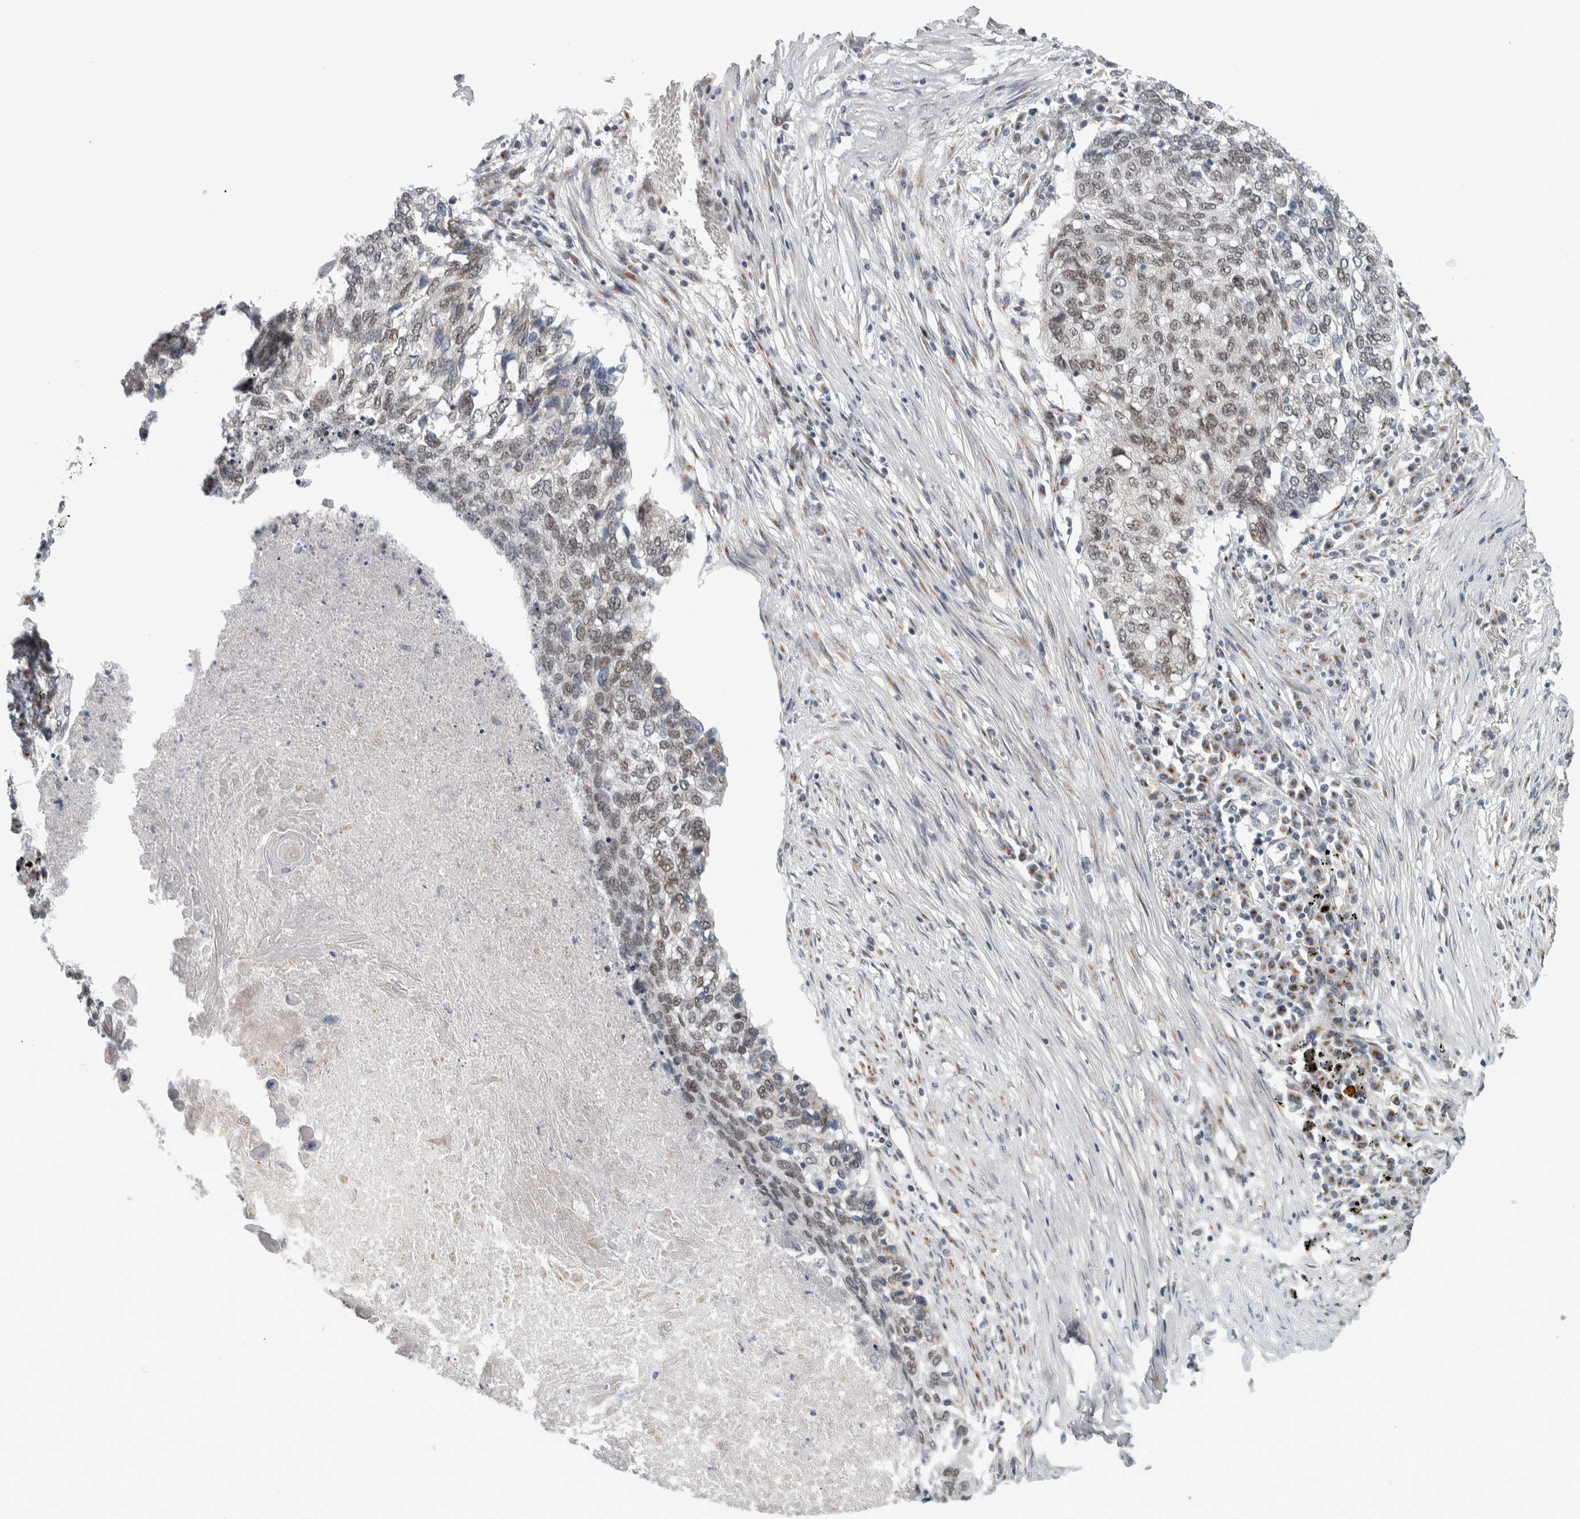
{"staining": {"intensity": "weak", "quantity": "25%-75%", "location": "nuclear"}, "tissue": "lung cancer", "cell_type": "Tumor cells", "image_type": "cancer", "snomed": [{"axis": "morphology", "description": "Squamous cell carcinoma, NOS"}, {"axis": "topography", "description": "Lung"}], "caption": "Weak nuclear staining for a protein is present in about 25%-75% of tumor cells of lung cancer using immunohistochemistry (IHC).", "gene": "ZMYND8", "patient": {"sex": "female", "age": 63}}